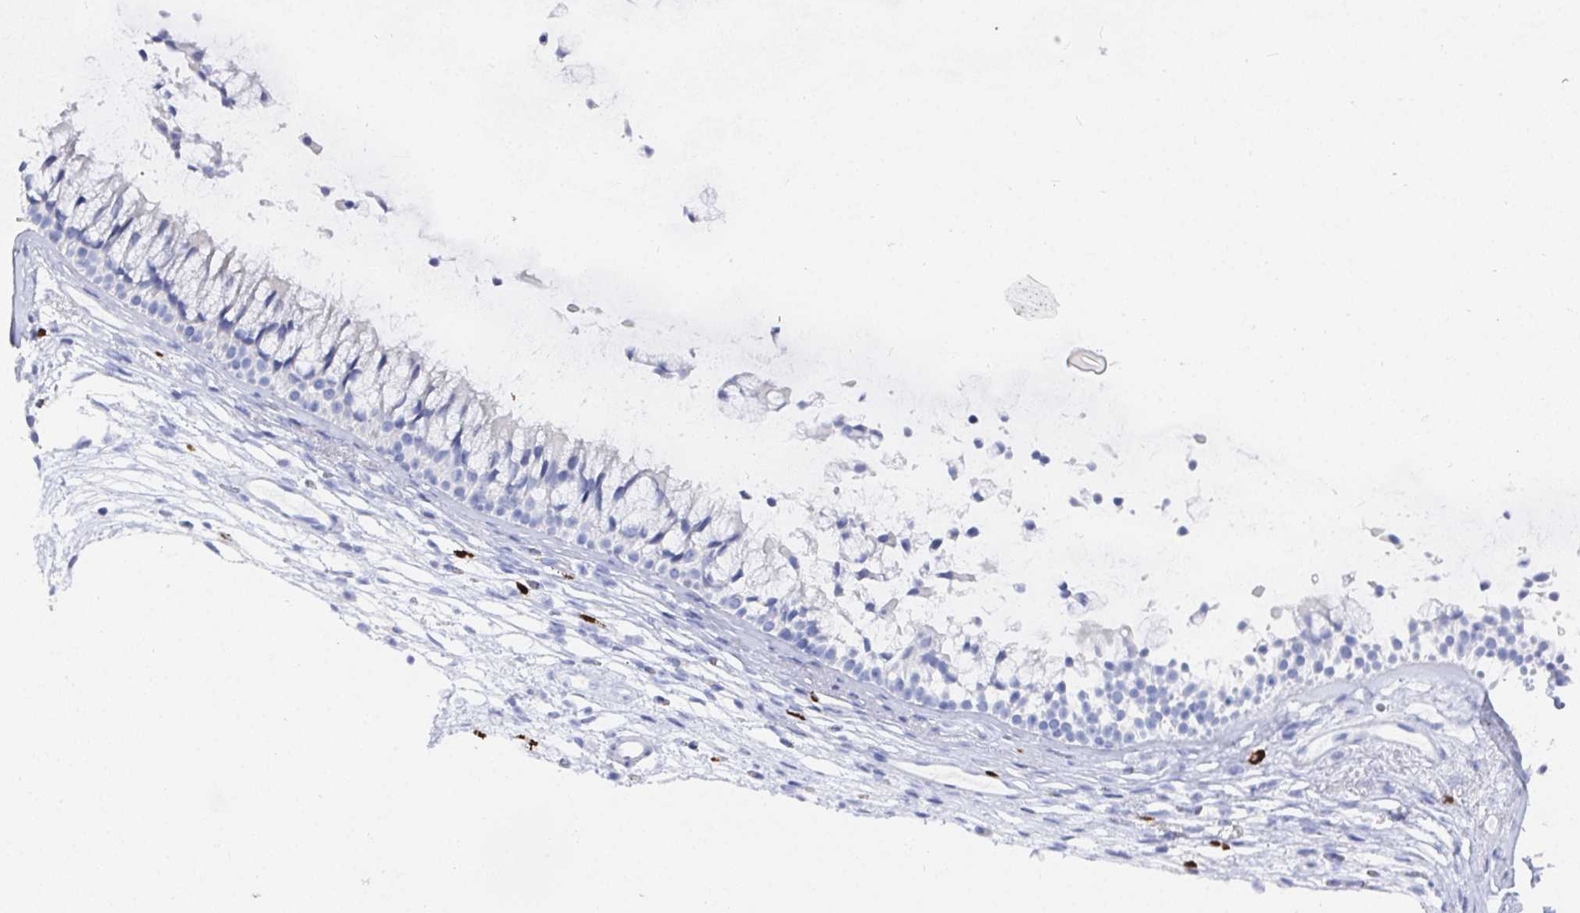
{"staining": {"intensity": "negative", "quantity": "none", "location": "none"}, "tissue": "nasopharynx", "cell_type": "Respiratory epithelial cells", "image_type": "normal", "snomed": [{"axis": "morphology", "description": "Normal tissue, NOS"}, {"axis": "topography", "description": "Nasopharynx"}], "caption": "This is an immunohistochemistry image of benign nasopharynx. There is no positivity in respiratory epithelial cells.", "gene": "GRIA1", "patient": {"sex": "female", "age": 75}}